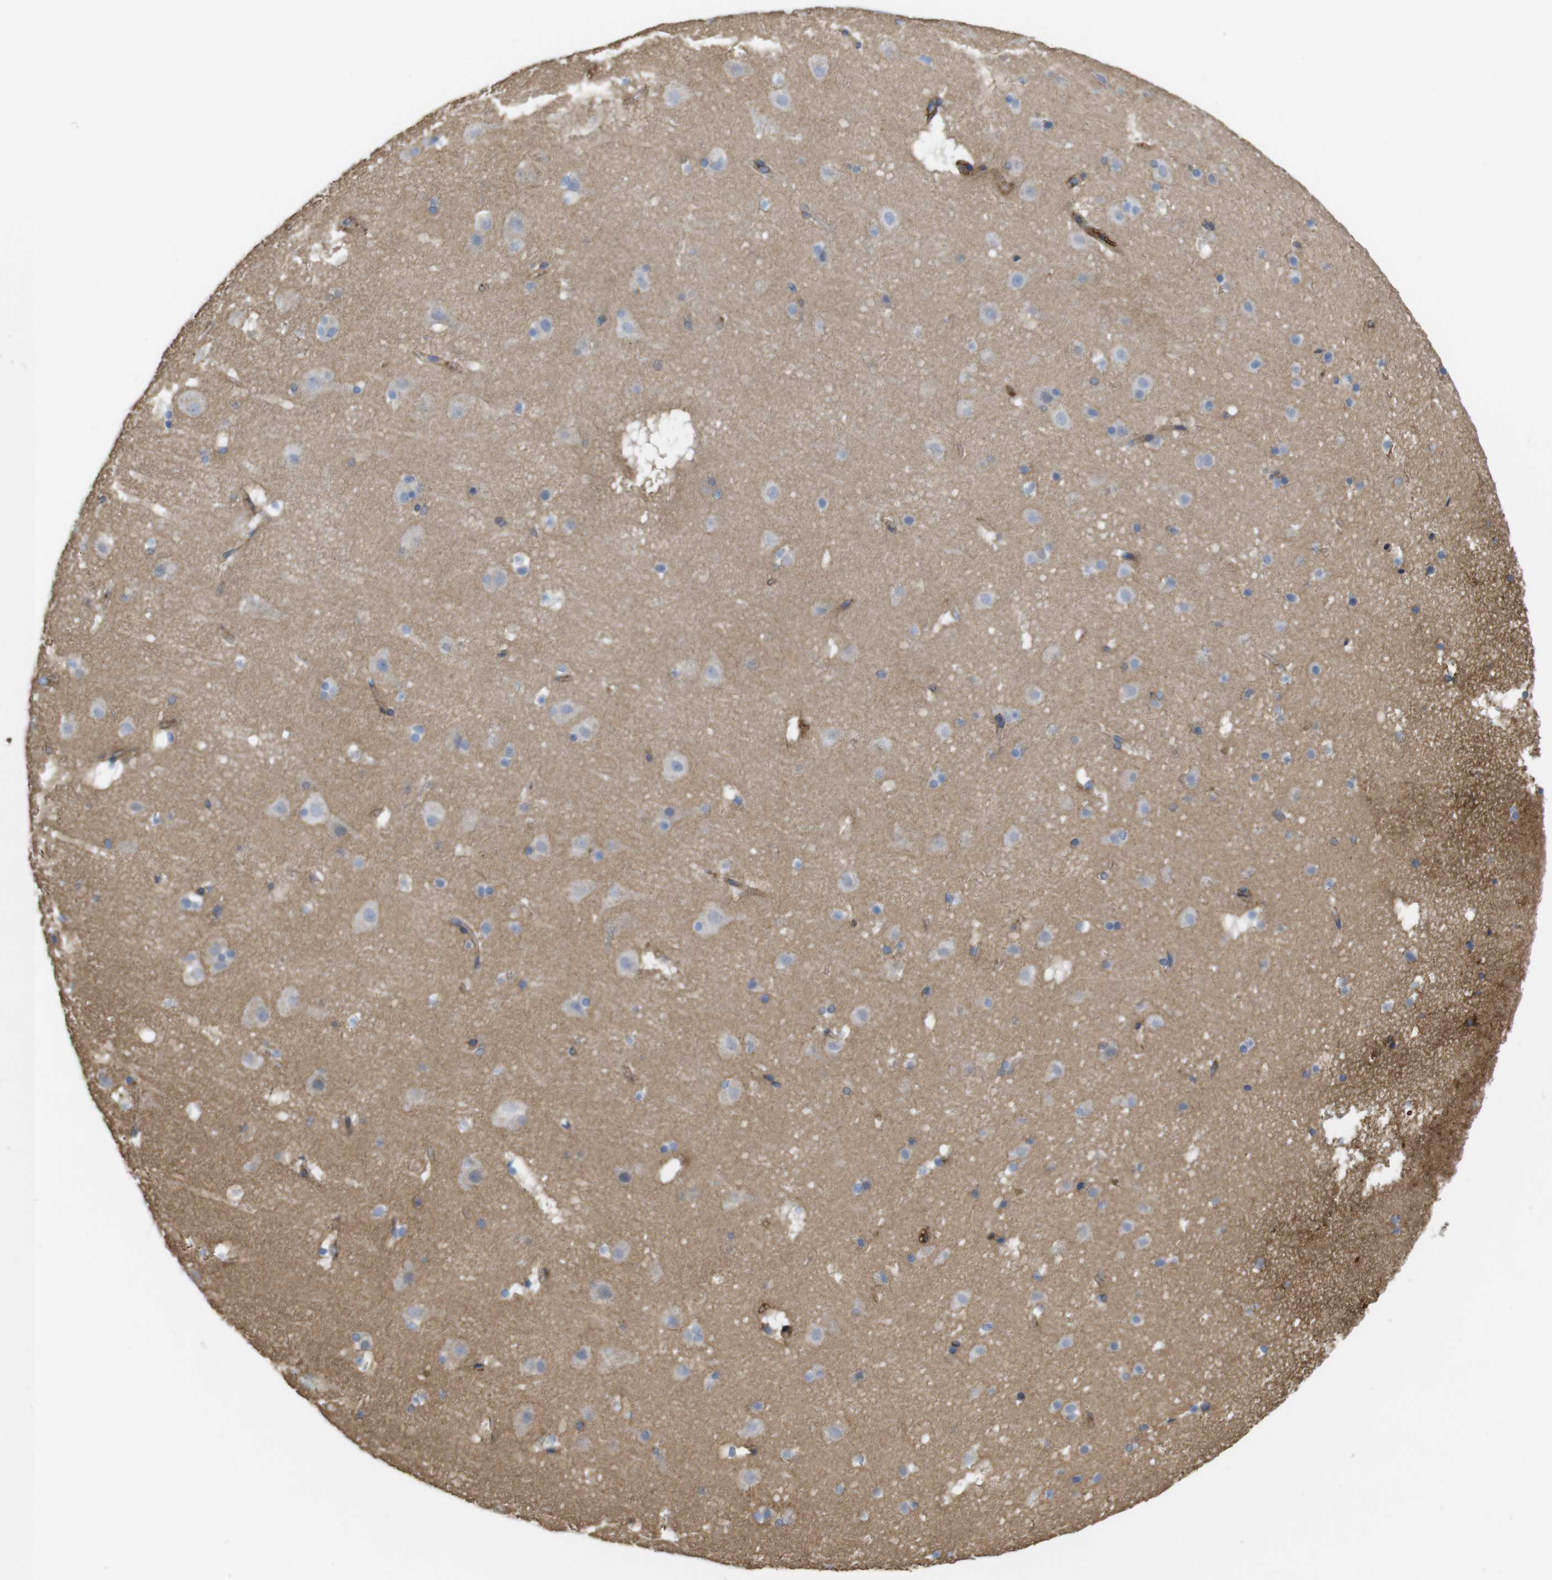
{"staining": {"intensity": "strong", "quantity": ">75%", "location": "cytoplasmic/membranous"}, "tissue": "cerebral cortex", "cell_type": "Endothelial cells", "image_type": "normal", "snomed": [{"axis": "morphology", "description": "Normal tissue, NOS"}, {"axis": "topography", "description": "Cerebral cortex"}], "caption": "This is an image of immunohistochemistry staining of benign cerebral cortex, which shows strong expression in the cytoplasmic/membranous of endothelial cells.", "gene": "CYBRD1", "patient": {"sex": "male", "age": 45}}